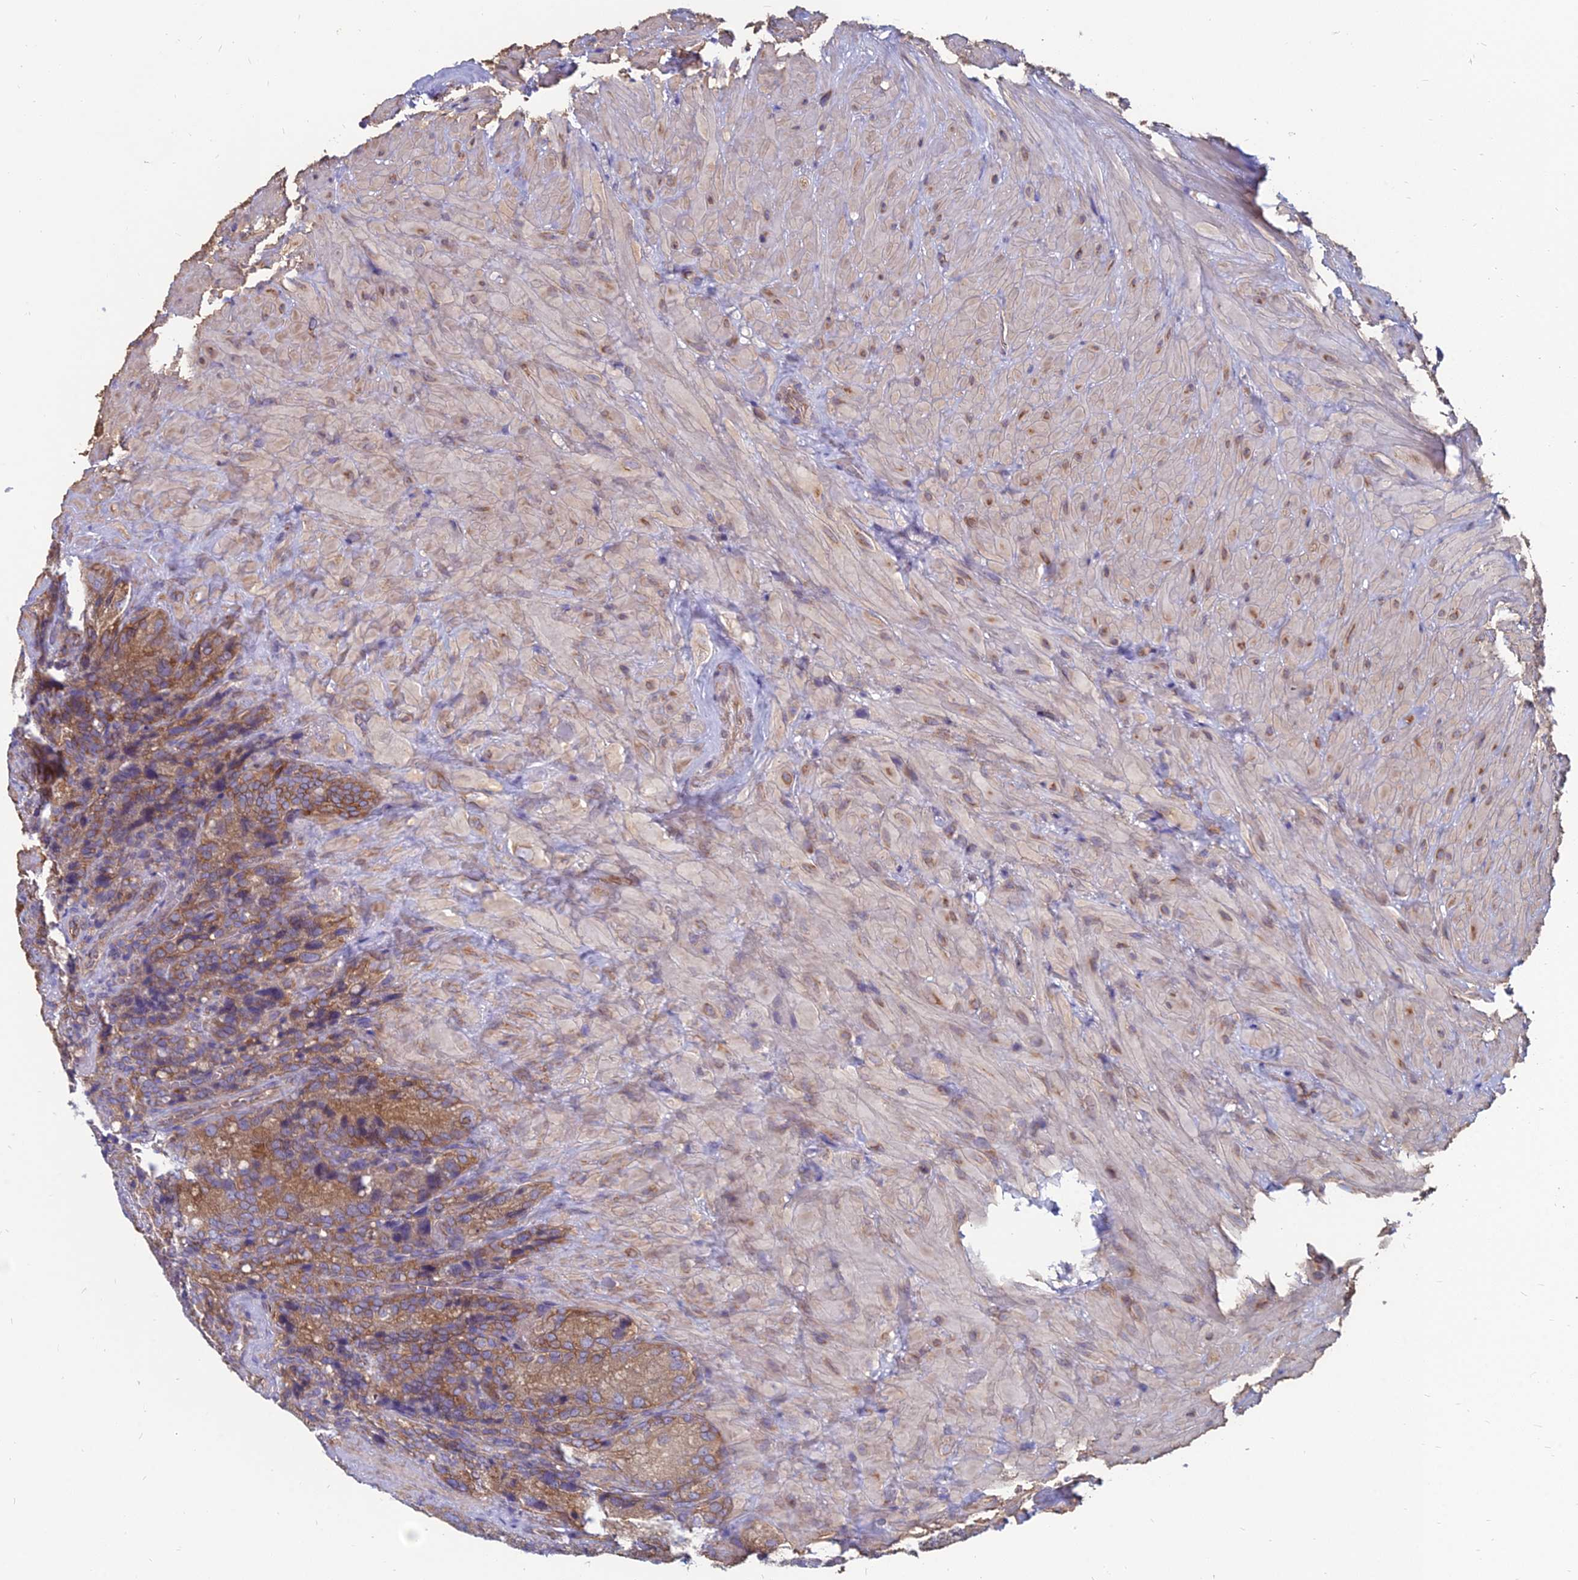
{"staining": {"intensity": "moderate", "quantity": ">75%", "location": "cytoplasmic/membranous"}, "tissue": "seminal vesicle", "cell_type": "Glandular cells", "image_type": "normal", "snomed": [{"axis": "morphology", "description": "Normal tissue, NOS"}, {"axis": "topography", "description": "Seminal veicle"}], "caption": "This image displays IHC staining of unremarkable human seminal vesicle, with medium moderate cytoplasmic/membranous positivity in approximately >75% of glandular cells.", "gene": "TXLNA", "patient": {"sex": "male", "age": 62}}